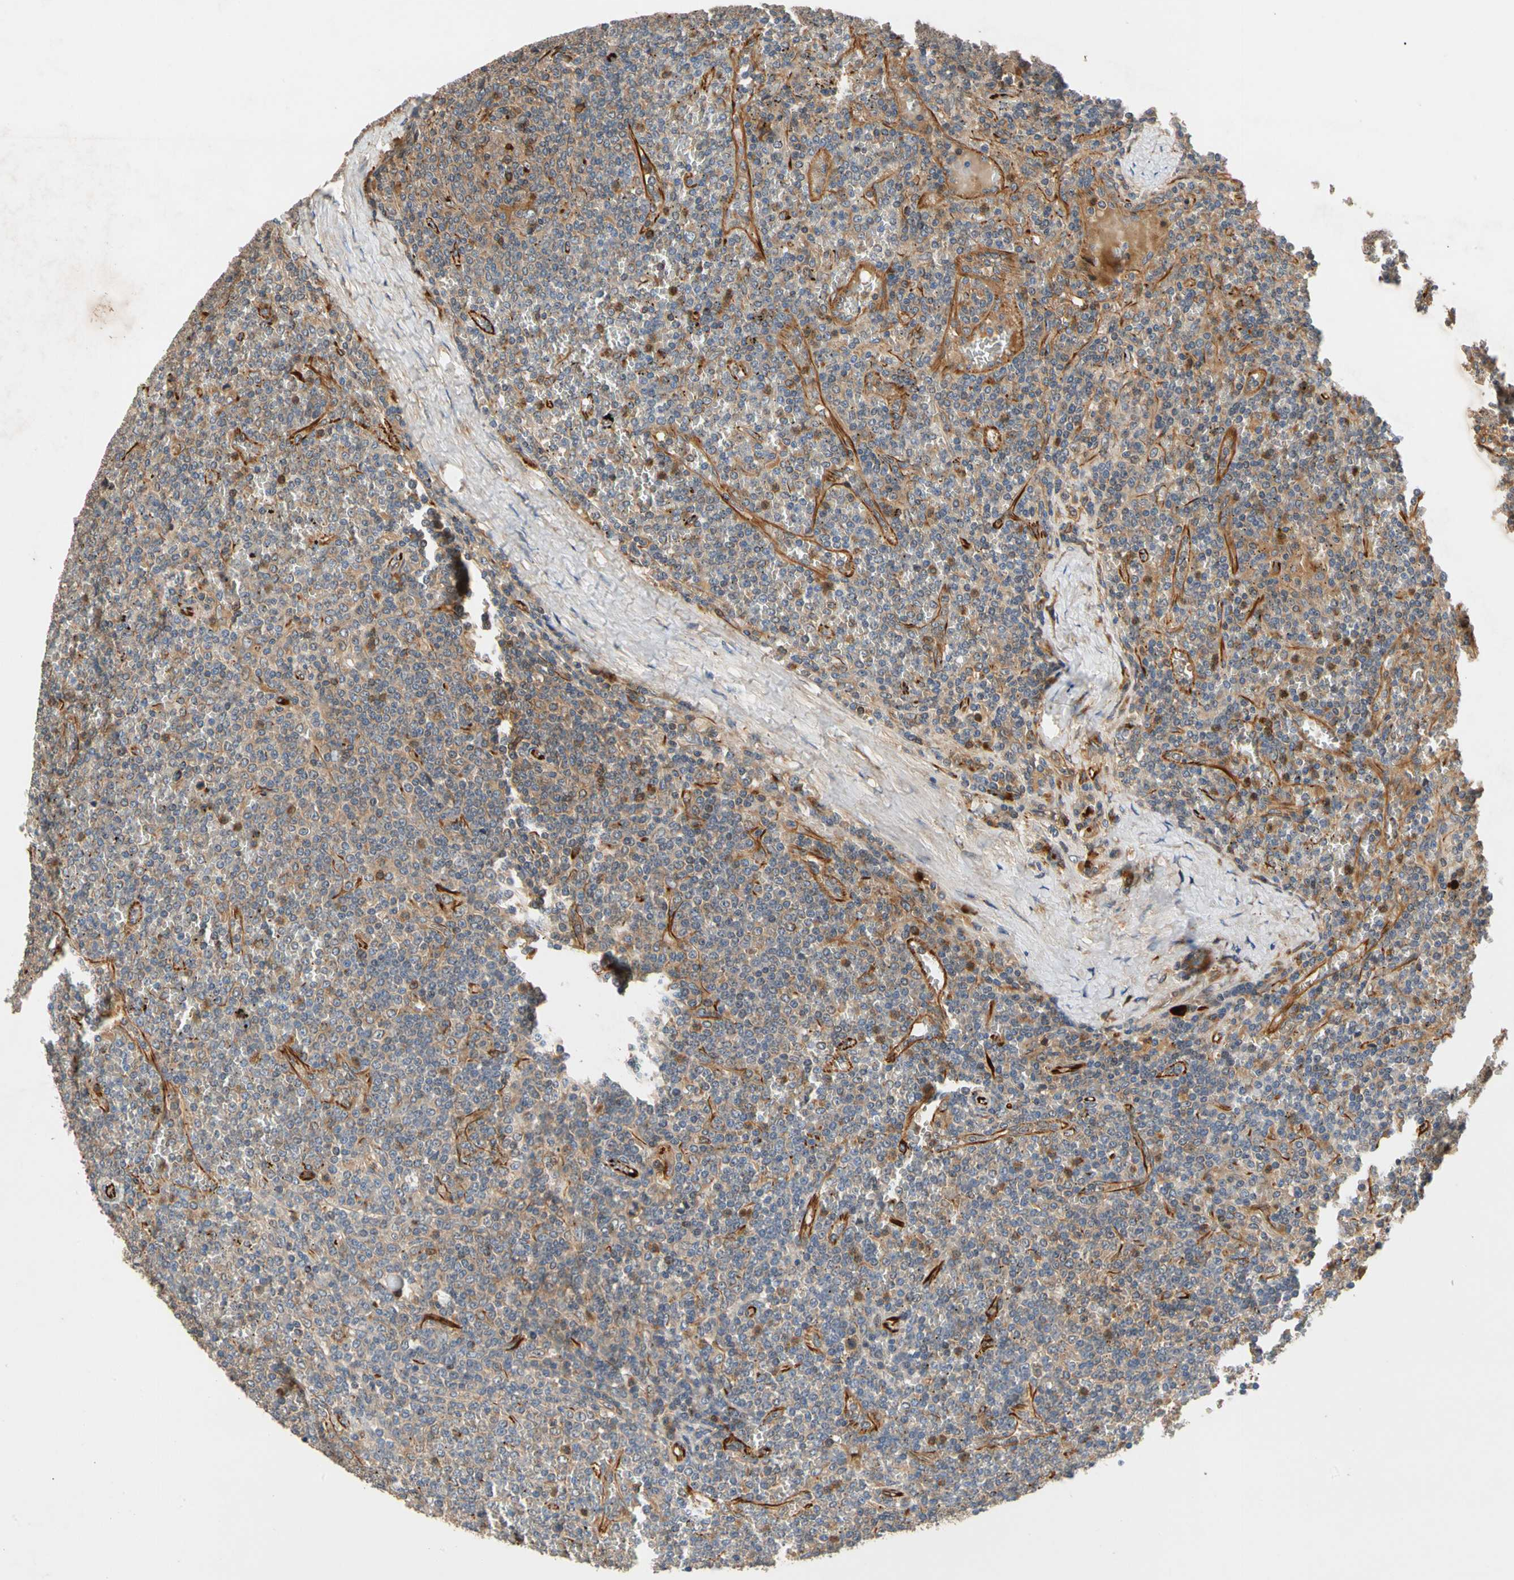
{"staining": {"intensity": "moderate", "quantity": ">75%", "location": "cytoplasmic/membranous"}, "tissue": "lymphoma", "cell_type": "Tumor cells", "image_type": "cancer", "snomed": [{"axis": "morphology", "description": "Malignant lymphoma, non-Hodgkin's type, Low grade"}, {"axis": "topography", "description": "Spleen"}], "caption": "Immunohistochemical staining of human lymphoma demonstrates medium levels of moderate cytoplasmic/membranous expression in about >75% of tumor cells.", "gene": "FGD6", "patient": {"sex": "female", "age": 19}}